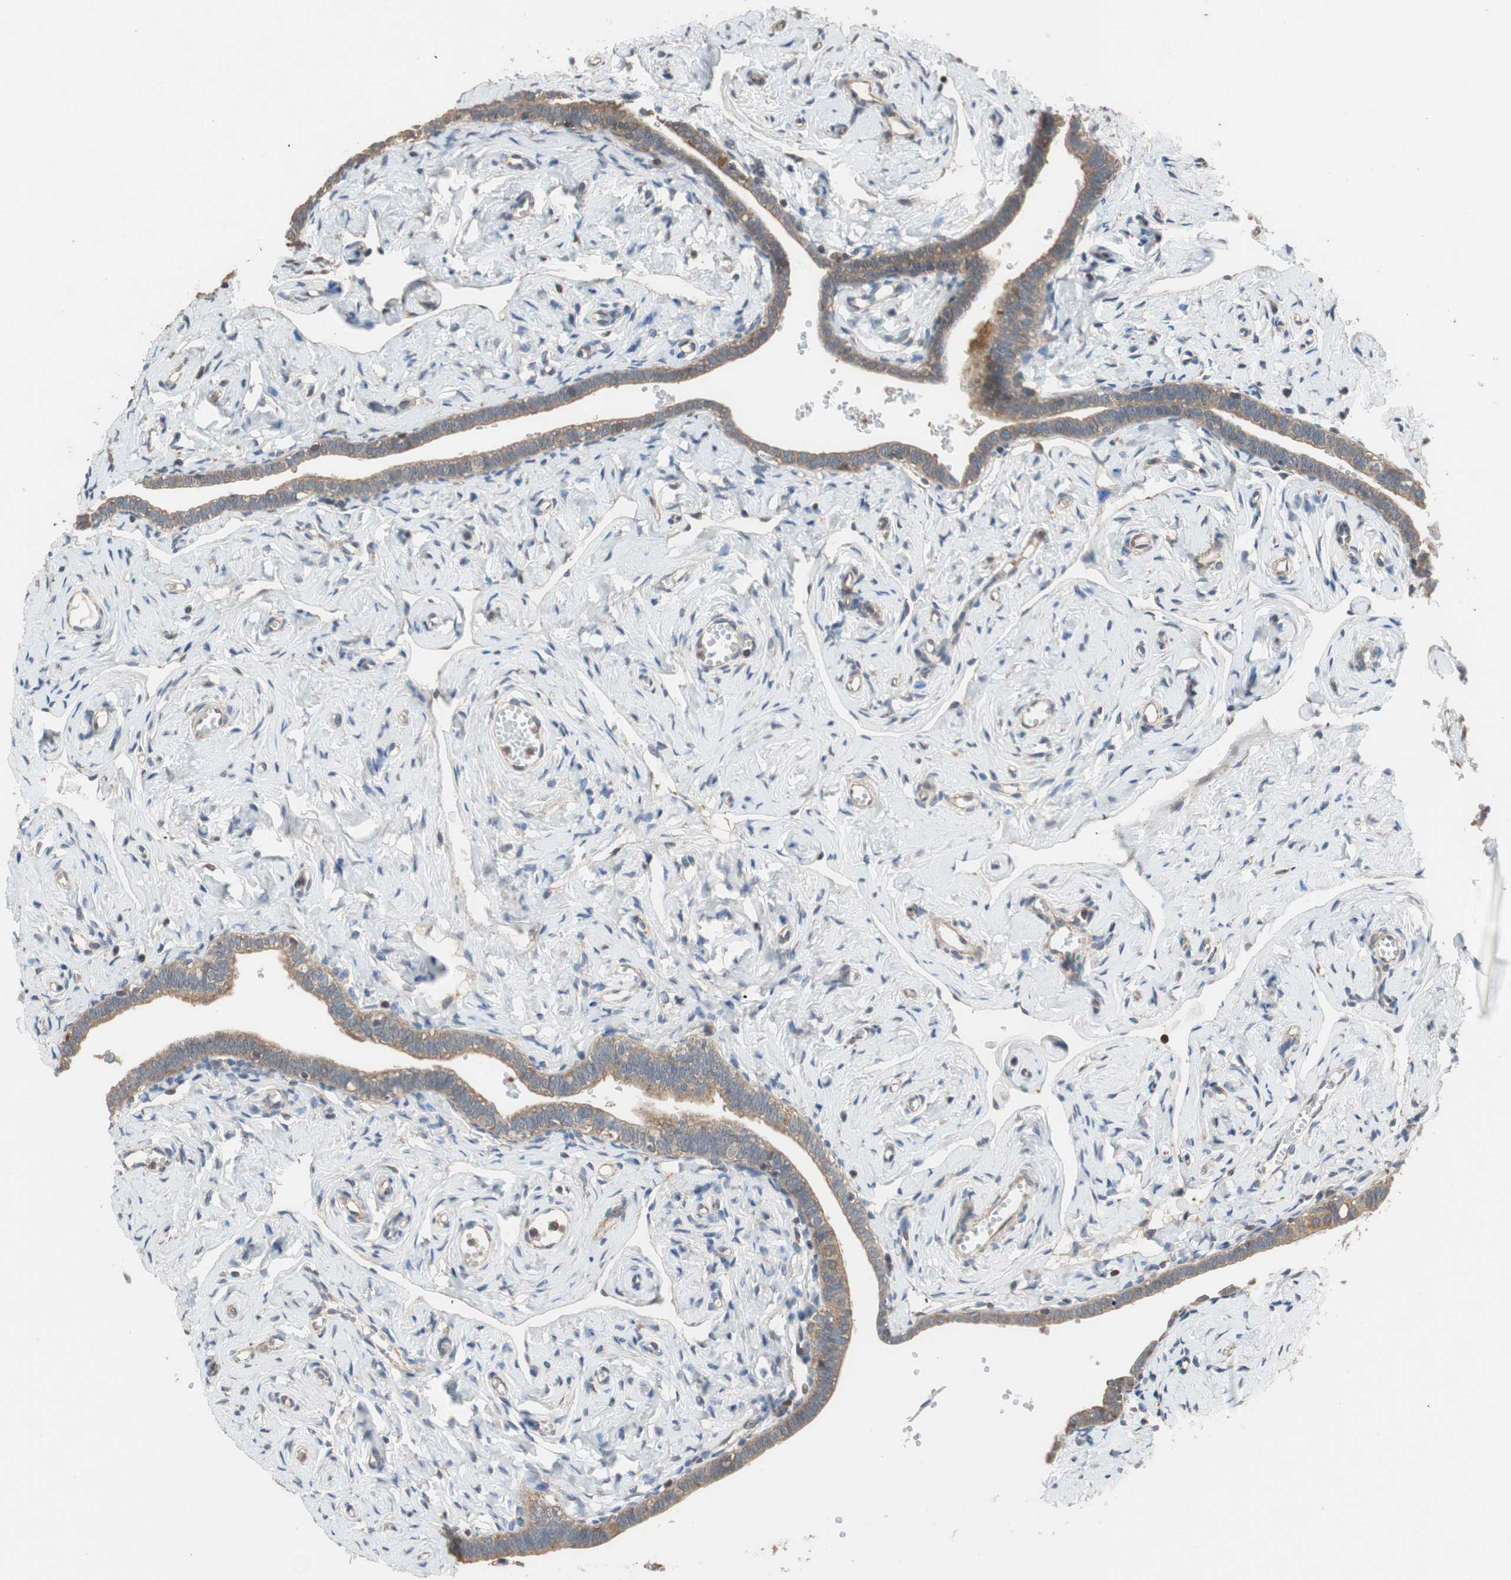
{"staining": {"intensity": "moderate", "quantity": ">75%", "location": "cytoplasmic/membranous"}, "tissue": "fallopian tube", "cell_type": "Glandular cells", "image_type": "normal", "snomed": [{"axis": "morphology", "description": "Normal tissue, NOS"}, {"axis": "topography", "description": "Fallopian tube"}], "caption": "Glandular cells show moderate cytoplasmic/membranous positivity in about >75% of cells in unremarkable fallopian tube.", "gene": "MAP4K2", "patient": {"sex": "female", "age": 71}}